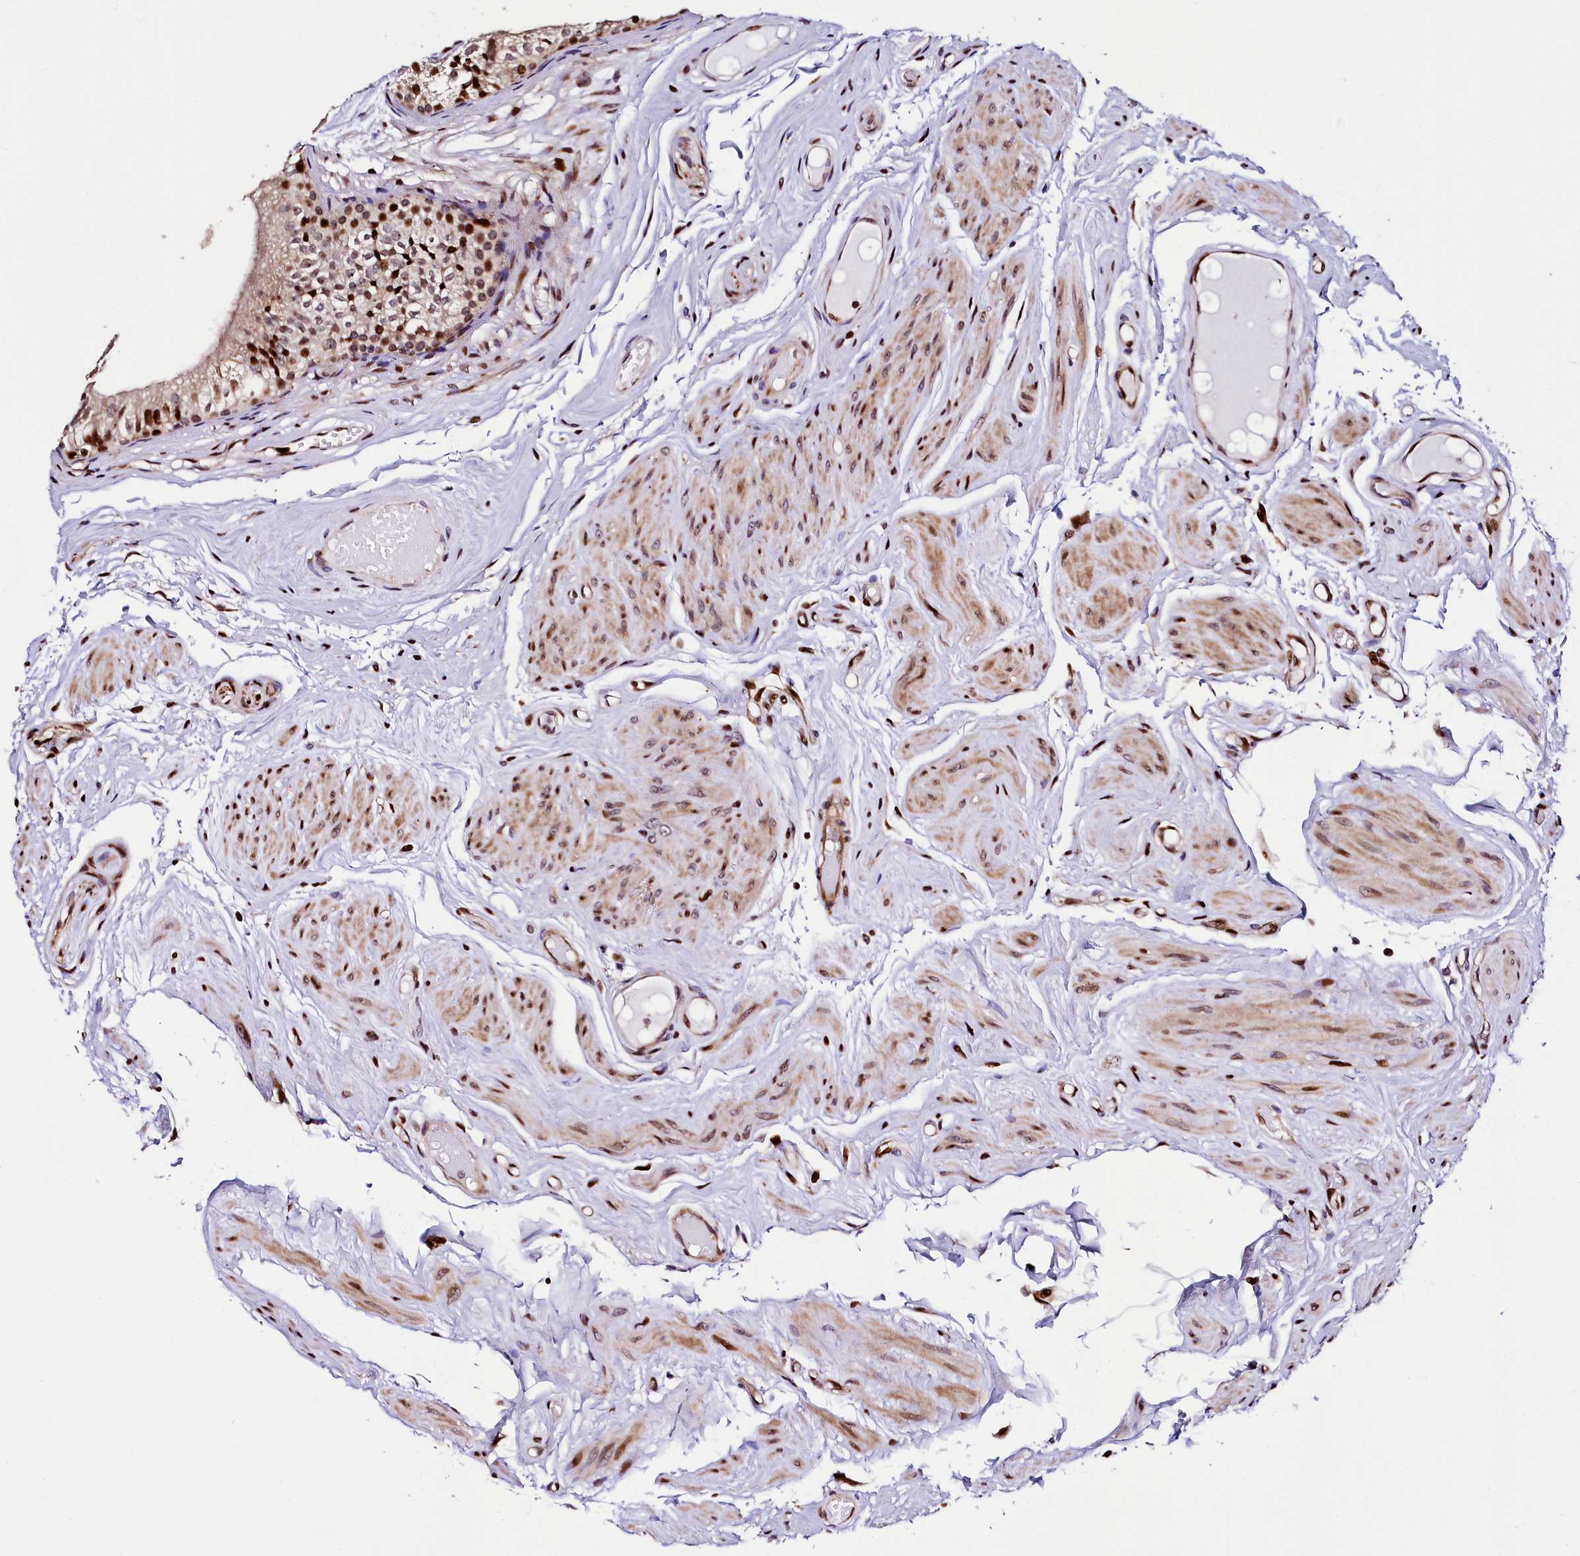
{"staining": {"intensity": "strong", "quantity": "<25%", "location": "nuclear"}, "tissue": "epididymis", "cell_type": "Glandular cells", "image_type": "normal", "snomed": [{"axis": "morphology", "description": "Normal tissue, NOS"}, {"axis": "topography", "description": "Epididymis"}], "caption": "Immunohistochemical staining of benign human epididymis displays medium levels of strong nuclear positivity in about <25% of glandular cells.", "gene": "TRMT112", "patient": {"sex": "male", "age": 79}}